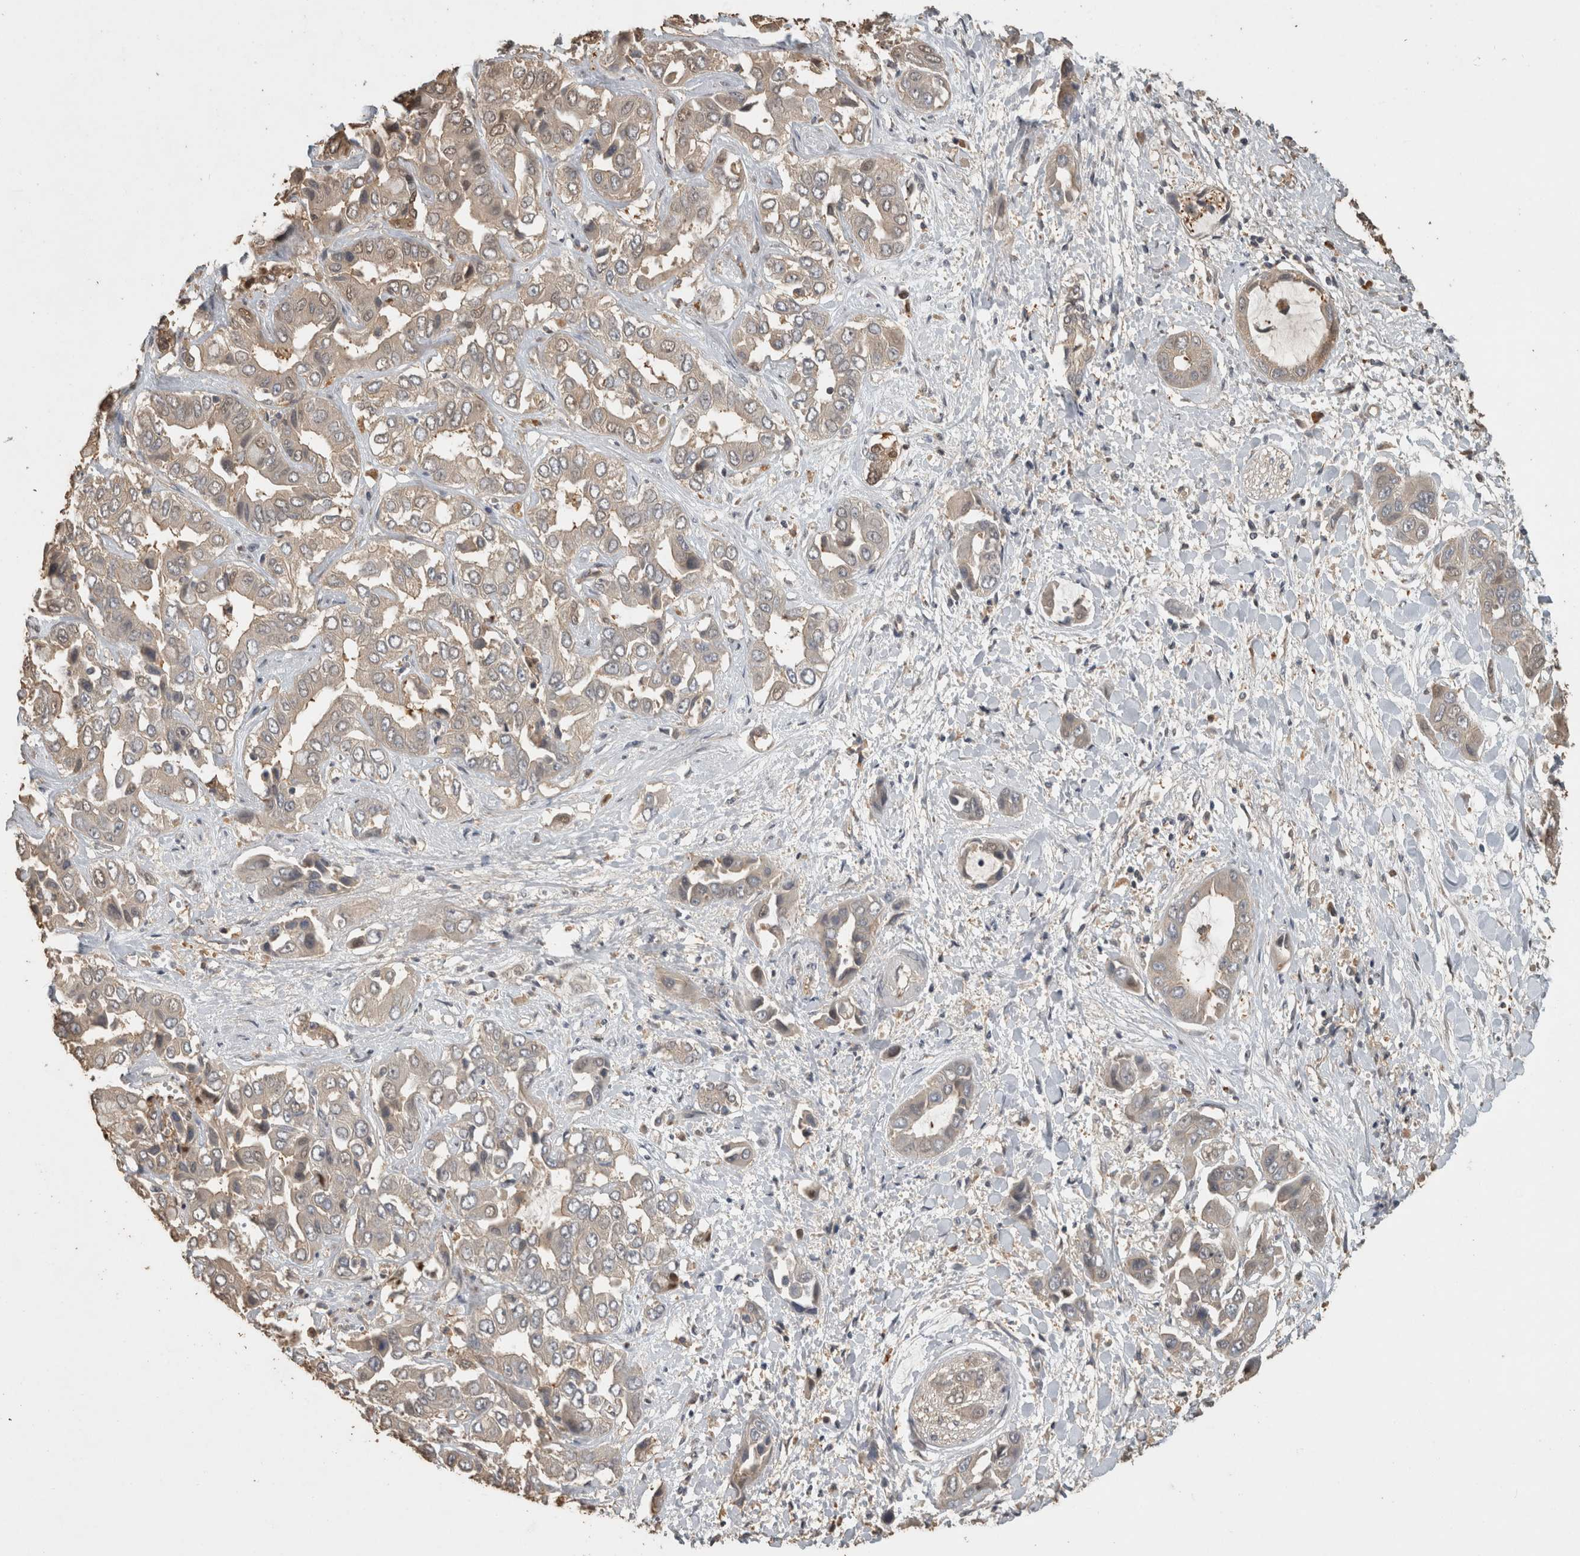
{"staining": {"intensity": "weak", "quantity": "<25%", "location": "cytoplasmic/membranous"}, "tissue": "liver cancer", "cell_type": "Tumor cells", "image_type": "cancer", "snomed": [{"axis": "morphology", "description": "Cholangiocarcinoma"}, {"axis": "topography", "description": "Liver"}], "caption": "Tumor cells show no significant positivity in liver cancer. (DAB immunohistochemistry, high magnification).", "gene": "RHPN1", "patient": {"sex": "female", "age": 52}}